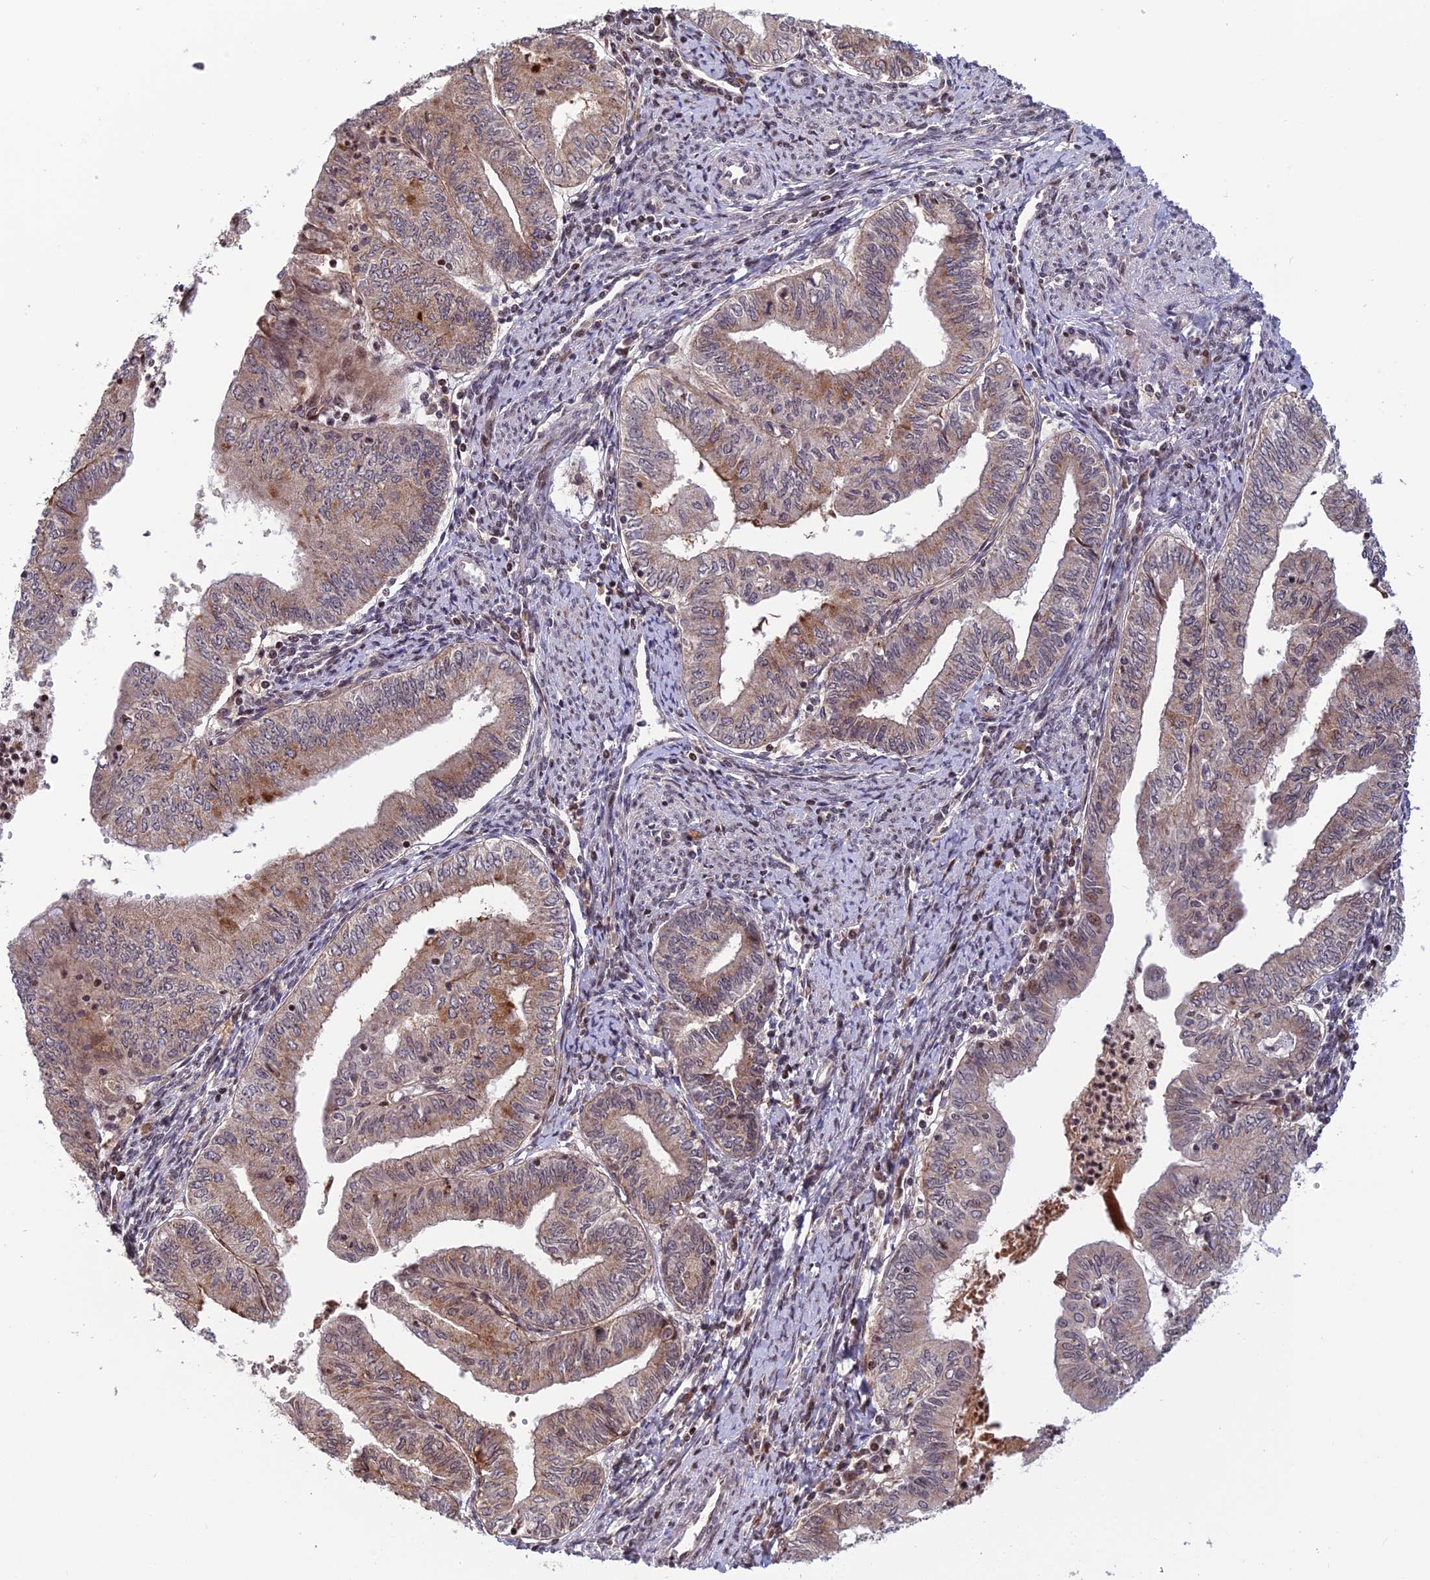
{"staining": {"intensity": "weak", "quantity": "25%-75%", "location": "cytoplasmic/membranous,nuclear"}, "tissue": "endometrial cancer", "cell_type": "Tumor cells", "image_type": "cancer", "snomed": [{"axis": "morphology", "description": "Adenocarcinoma, NOS"}, {"axis": "topography", "description": "Endometrium"}], "caption": "Immunohistochemistry (IHC) of endometrial adenocarcinoma shows low levels of weak cytoplasmic/membranous and nuclear expression in about 25%-75% of tumor cells.", "gene": "SMIM7", "patient": {"sex": "female", "age": 66}}